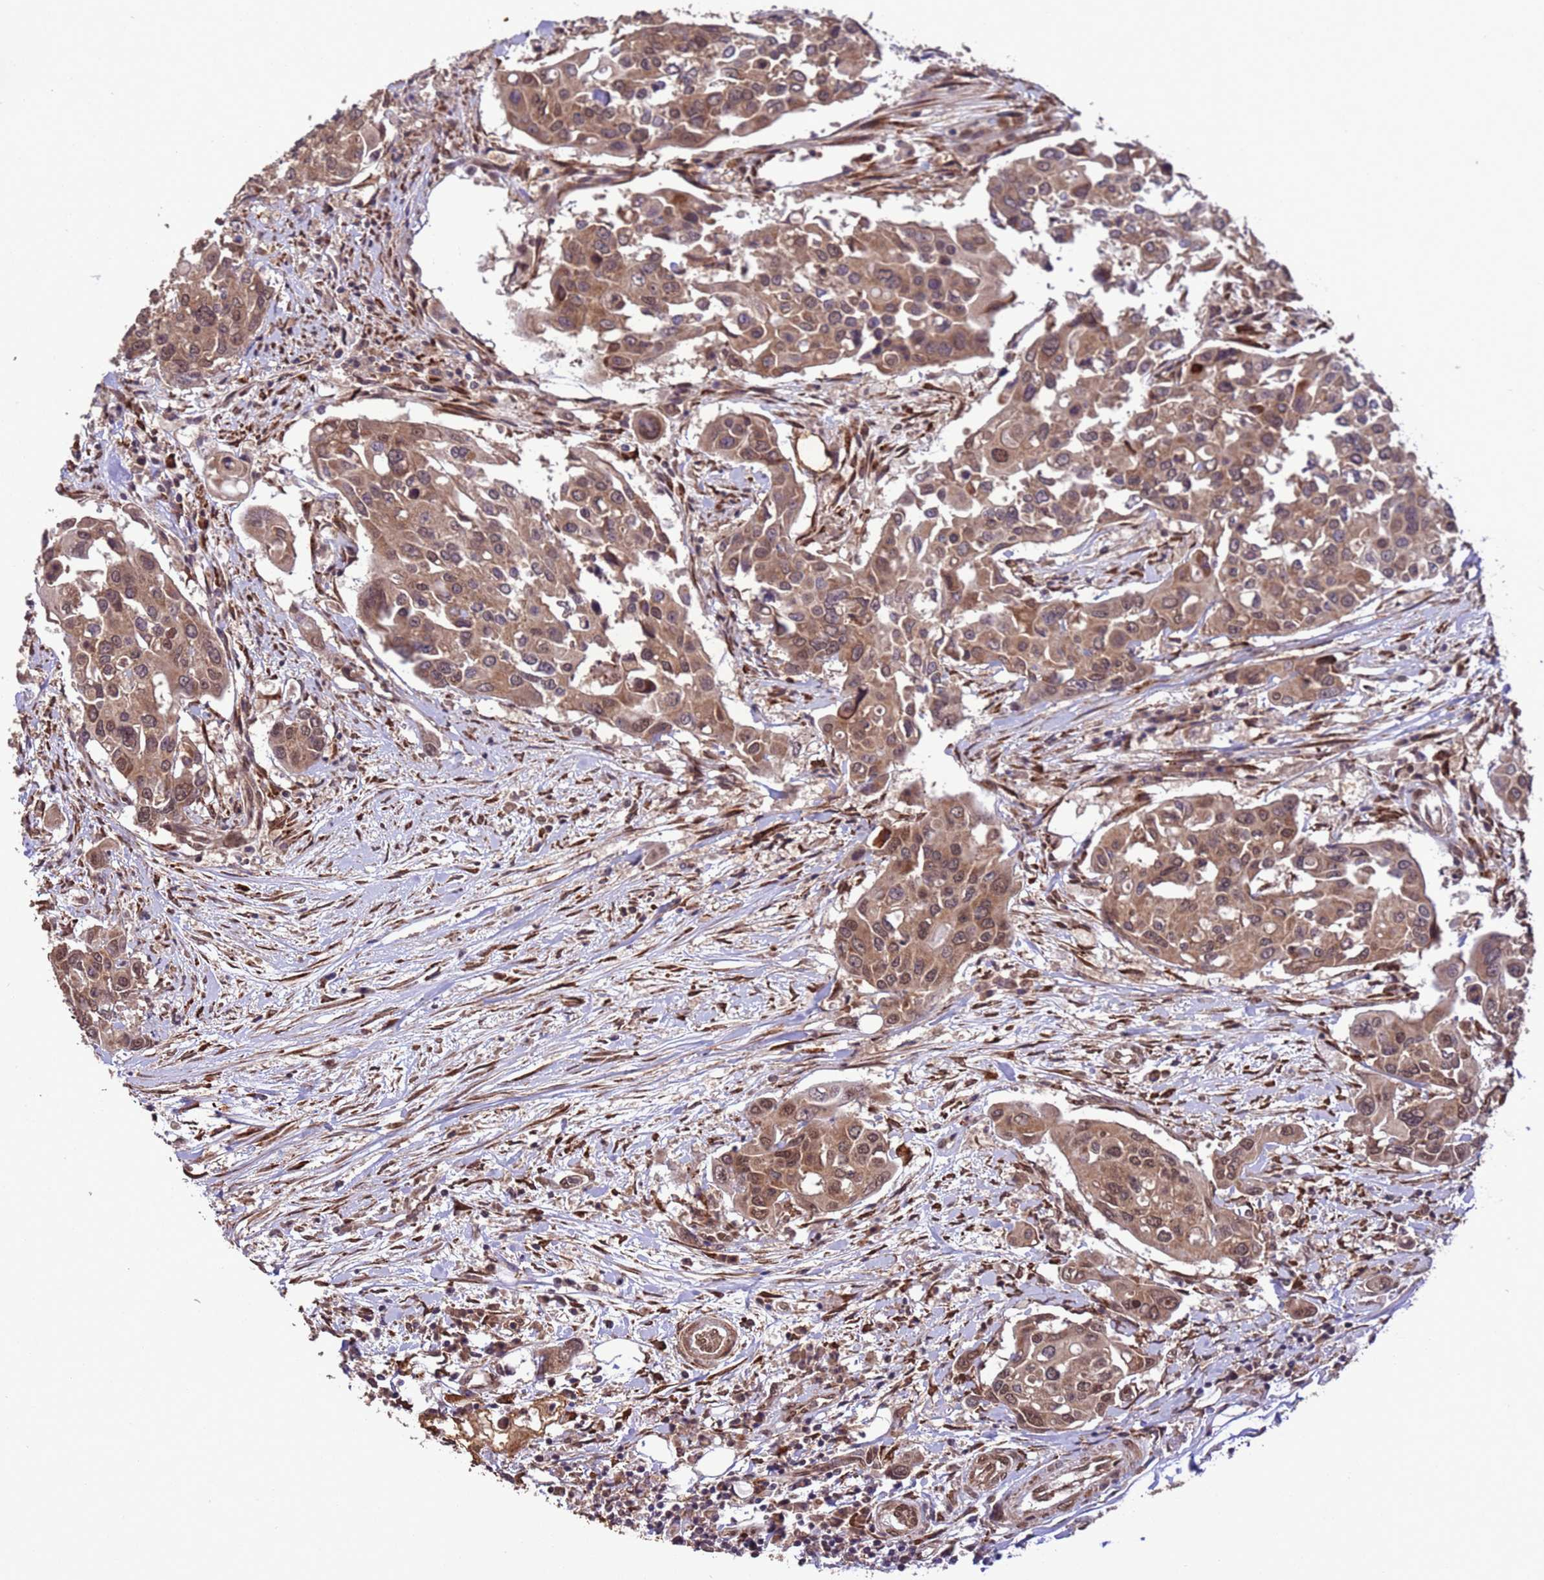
{"staining": {"intensity": "moderate", "quantity": ">75%", "location": "cytoplasmic/membranous,nuclear"}, "tissue": "colorectal cancer", "cell_type": "Tumor cells", "image_type": "cancer", "snomed": [{"axis": "morphology", "description": "Adenocarcinoma, NOS"}, {"axis": "topography", "description": "Colon"}], "caption": "This micrograph shows IHC staining of colorectal cancer, with medium moderate cytoplasmic/membranous and nuclear staining in approximately >75% of tumor cells.", "gene": "VSTM4", "patient": {"sex": "male", "age": 77}}